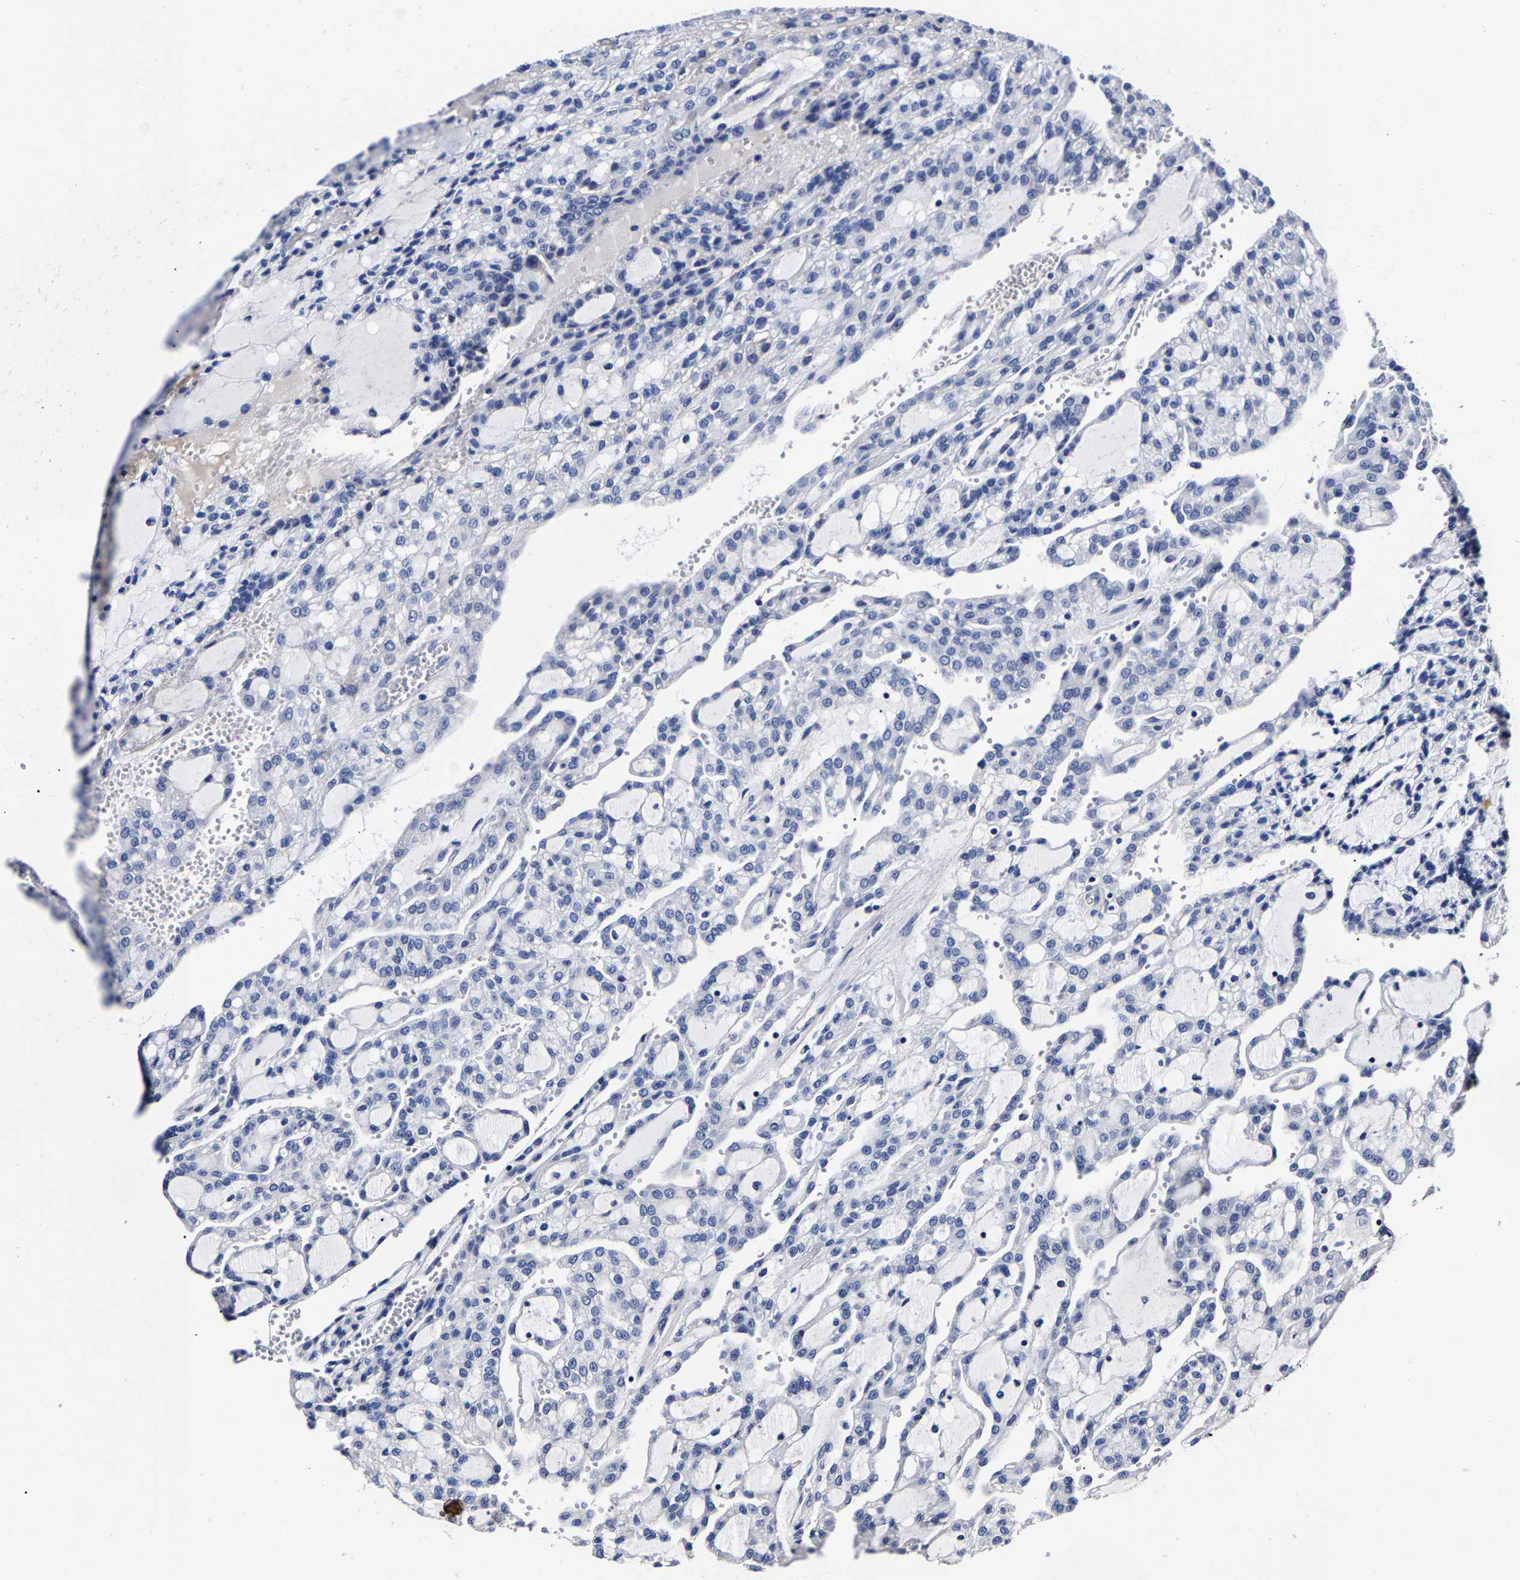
{"staining": {"intensity": "negative", "quantity": "none", "location": "none"}, "tissue": "renal cancer", "cell_type": "Tumor cells", "image_type": "cancer", "snomed": [{"axis": "morphology", "description": "Adenocarcinoma, NOS"}, {"axis": "topography", "description": "Kidney"}], "caption": "Tumor cells are negative for brown protein staining in renal cancer (adenocarcinoma).", "gene": "AKAP4", "patient": {"sex": "male", "age": 63}}